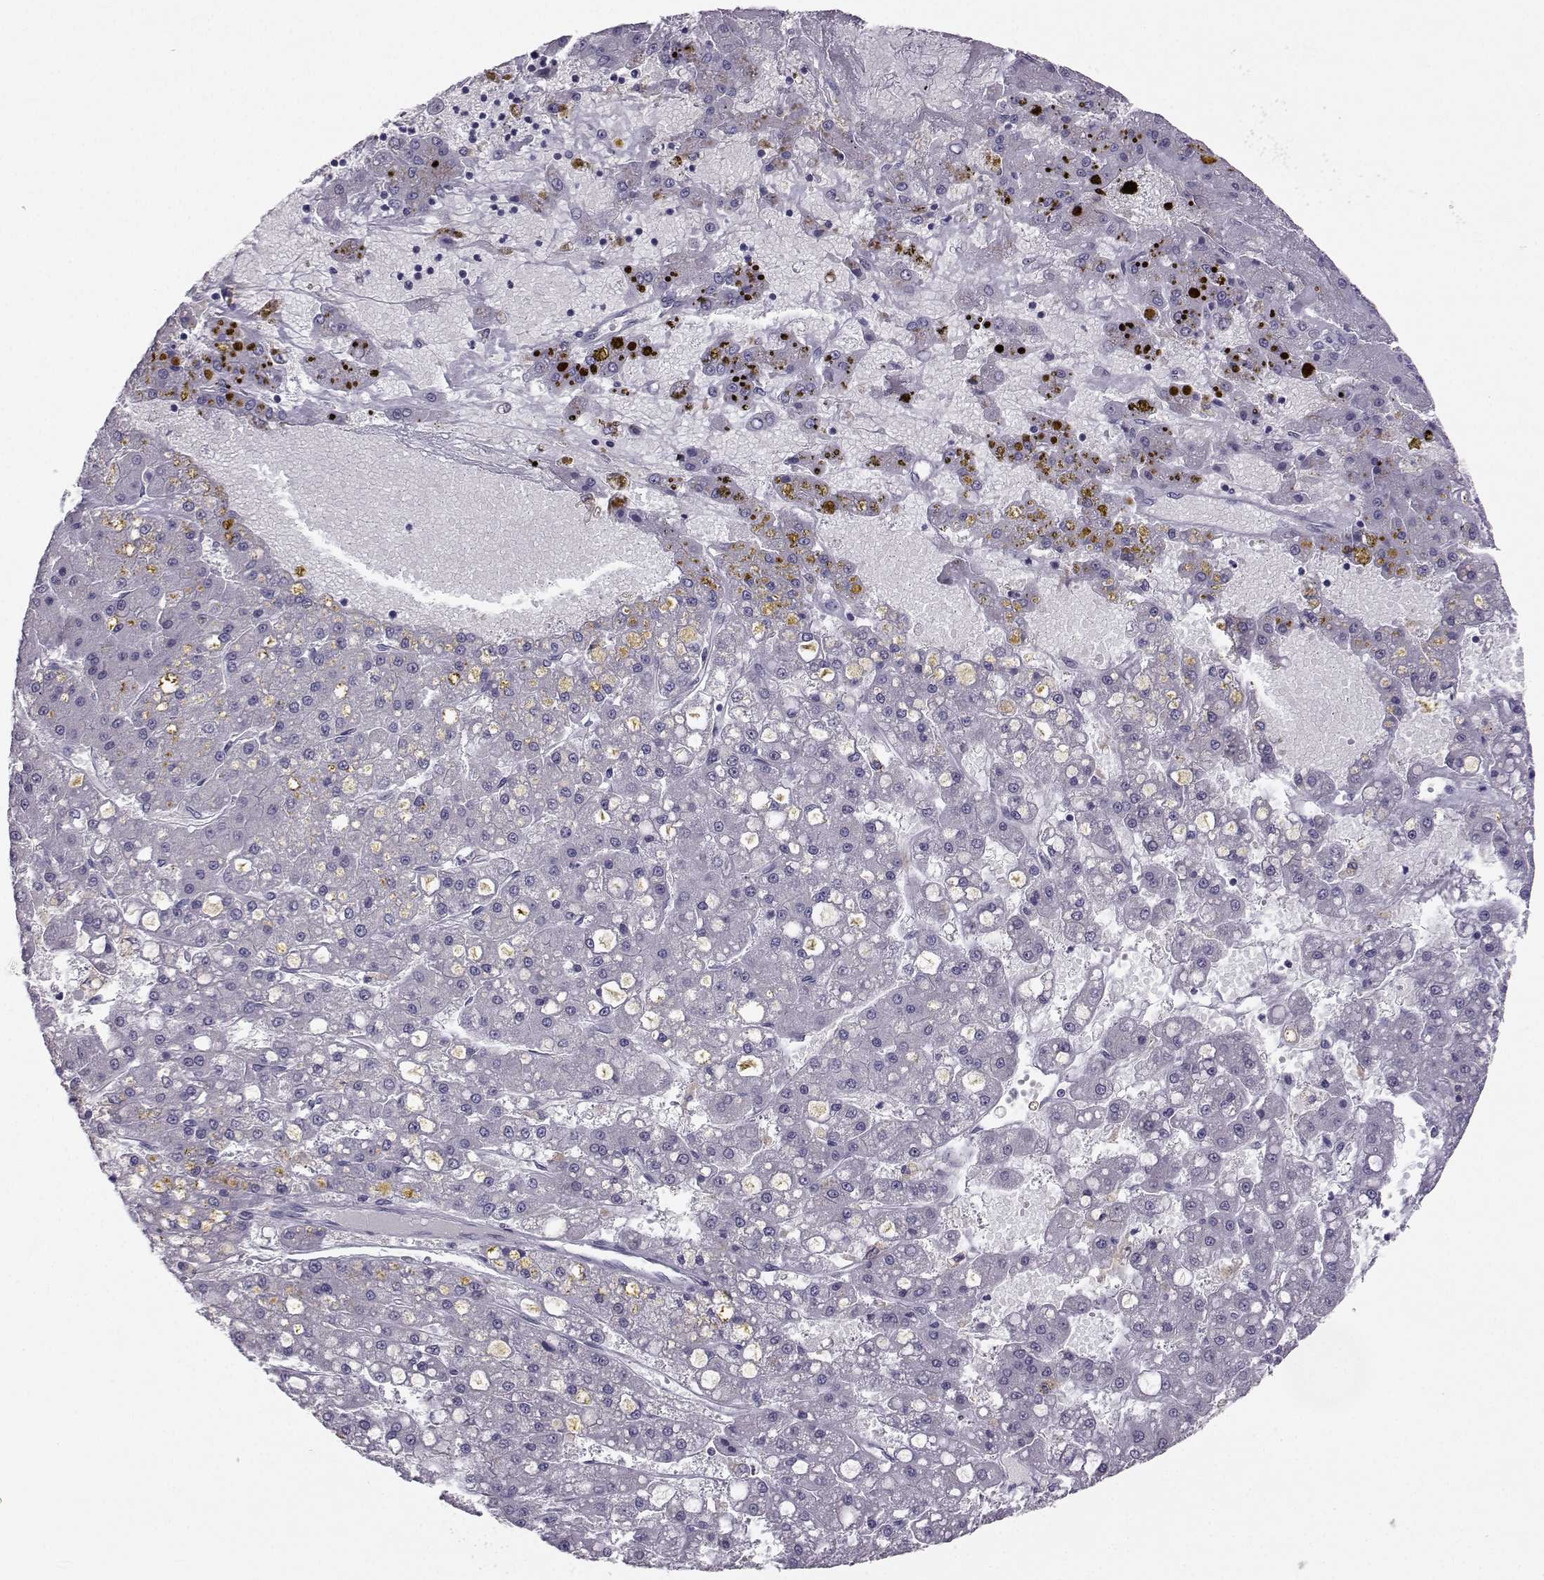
{"staining": {"intensity": "negative", "quantity": "none", "location": "none"}, "tissue": "liver cancer", "cell_type": "Tumor cells", "image_type": "cancer", "snomed": [{"axis": "morphology", "description": "Carcinoma, Hepatocellular, NOS"}, {"axis": "topography", "description": "Liver"}], "caption": "High power microscopy micrograph of an immunohistochemistry micrograph of hepatocellular carcinoma (liver), revealing no significant staining in tumor cells. (DAB immunohistochemistry (IHC) visualized using brightfield microscopy, high magnification).", "gene": "MROH7", "patient": {"sex": "male", "age": 67}}